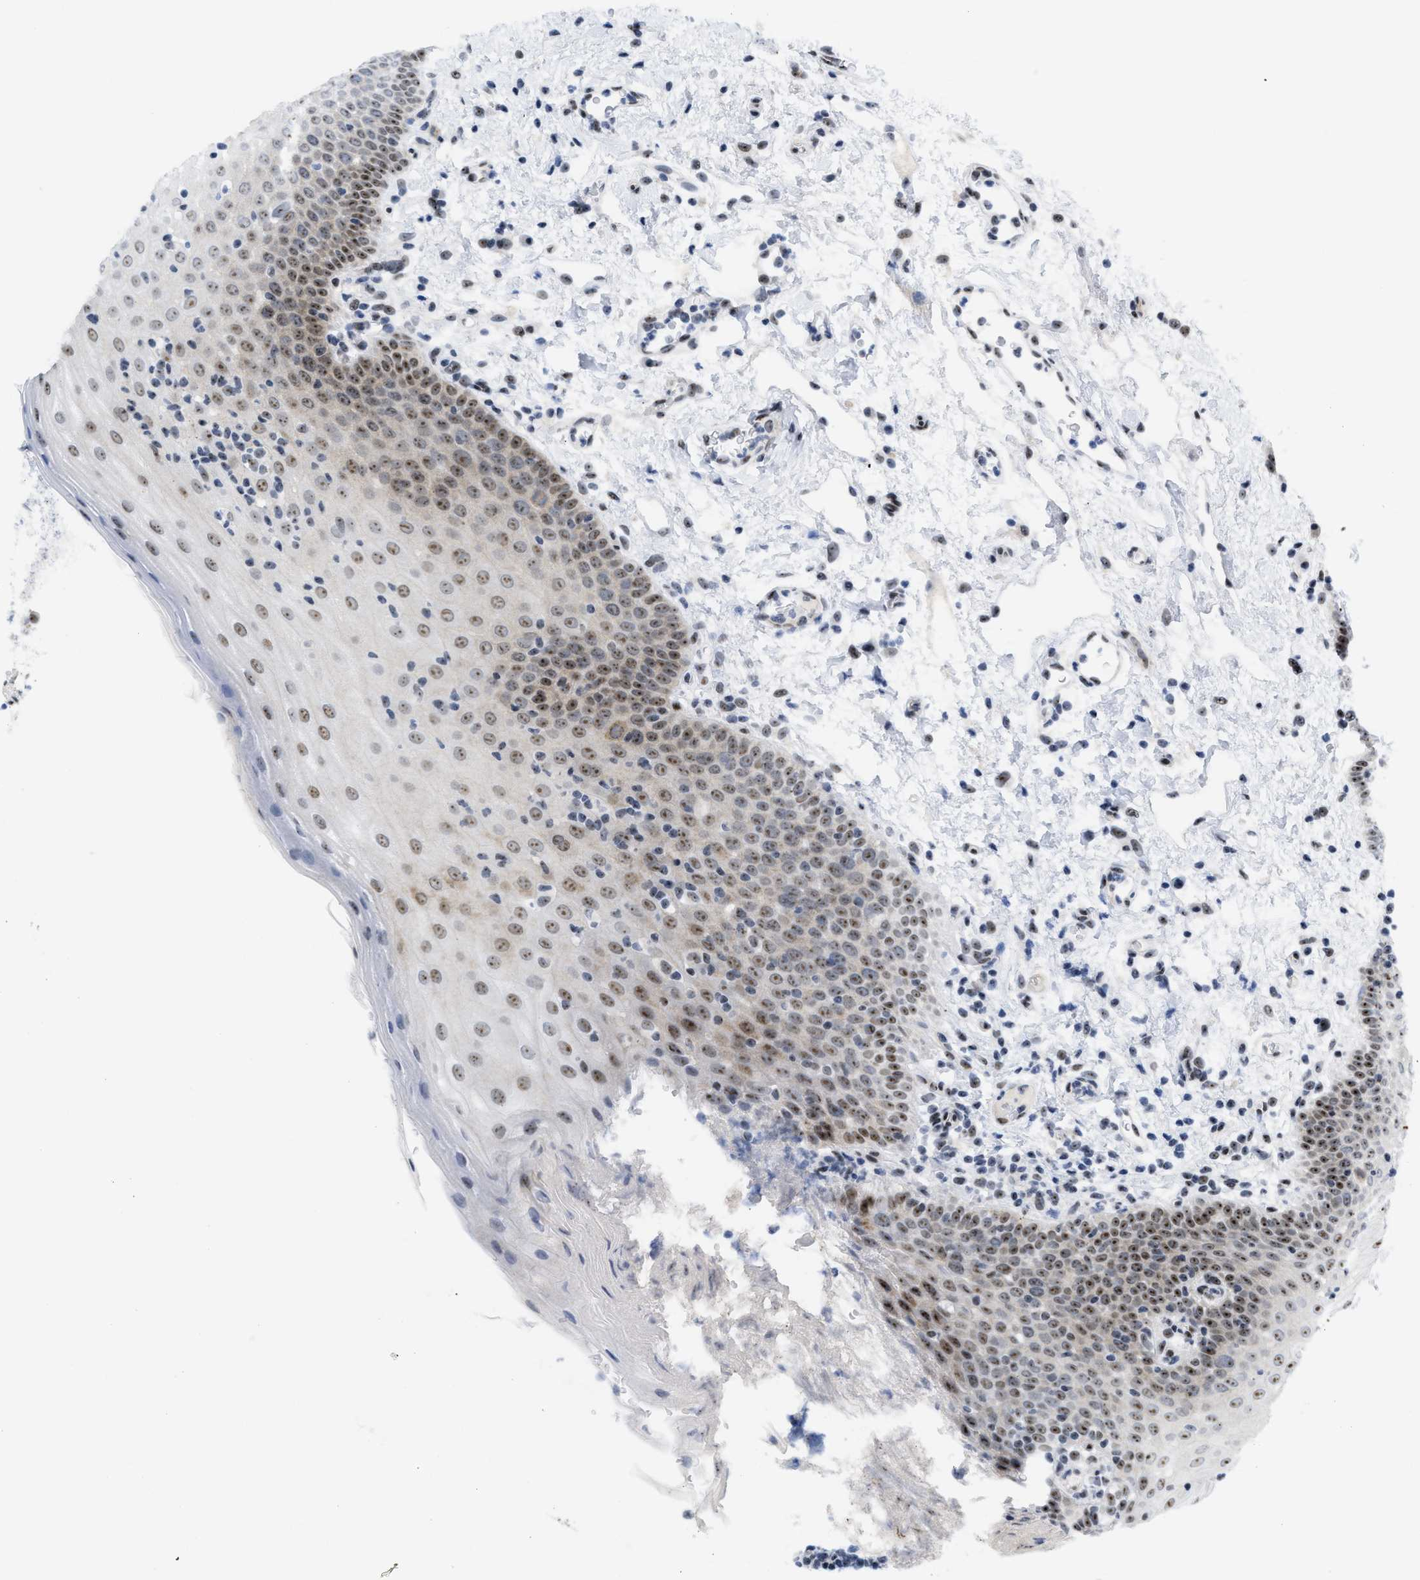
{"staining": {"intensity": "moderate", "quantity": ">75%", "location": "nuclear"}, "tissue": "oral mucosa", "cell_type": "Squamous epithelial cells", "image_type": "normal", "snomed": [{"axis": "morphology", "description": "Normal tissue, NOS"}, {"axis": "topography", "description": "Oral tissue"}], "caption": "A high-resolution micrograph shows immunohistochemistry staining of unremarkable oral mucosa, which reveals moderate nuclear positivity in approximately >75% of squamous epithelial cells. (IHC, brightfield microscopy, high magnification).", "gene": "NOP58", "patient": {"sex": "male", "age": 66}}